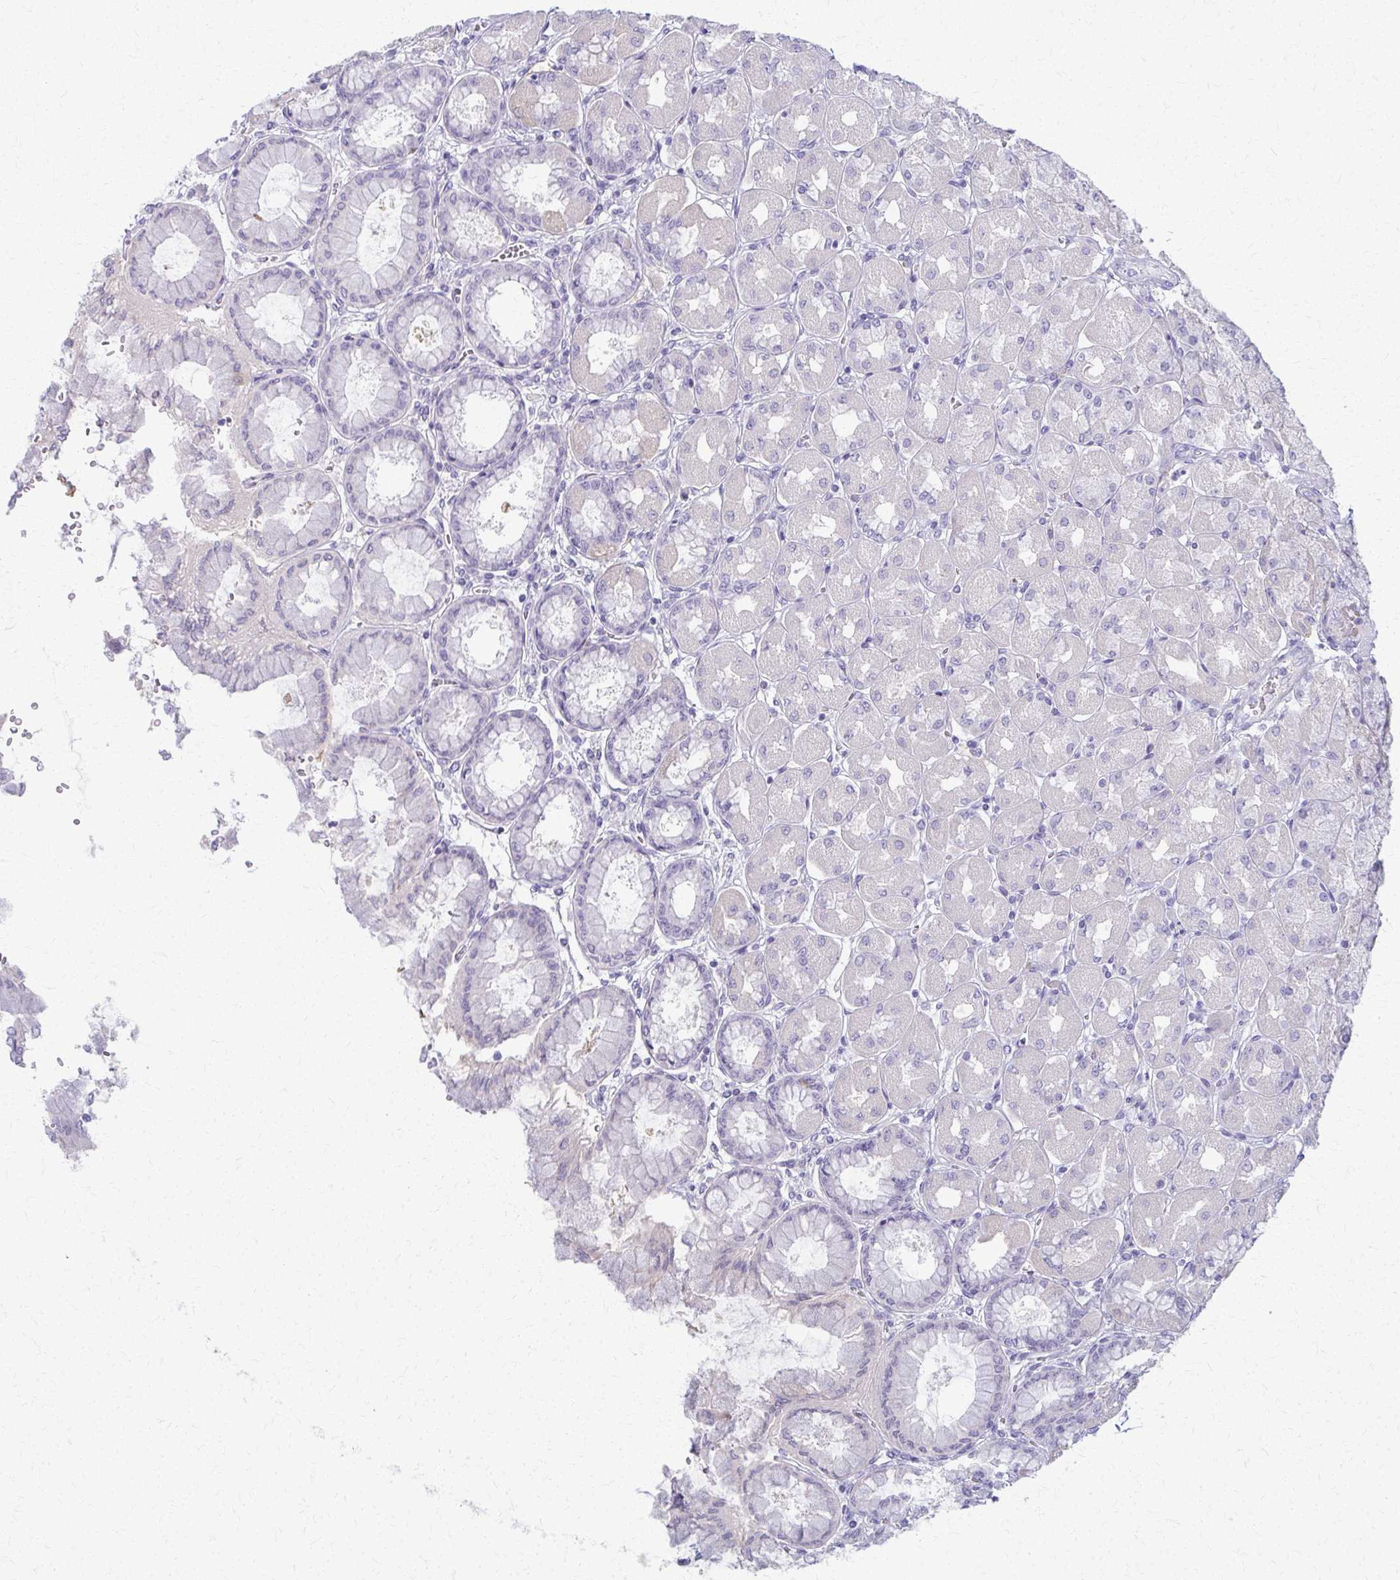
{"staining": {"intensity": "moderate", "quantity": "<25%", "location": "cytoplasmic/membranous"}, "tissue": "stomach", "cell_type": "Glandular cells", "image_type": "normal", "snomed": [{"axis": "morphology", "description": "Normal tissue, NOS"}, {"axis": "topography", "description": "Stomach, upper"}], "caption": "Stomach stained with immunohistochemistry (IHC) exhibits moderate cytoplasmic/membranous positivity in about <25% of glandular cells.", "gene": "ENSG00000275249", "patient": {"sex": "female", "age": 56}}